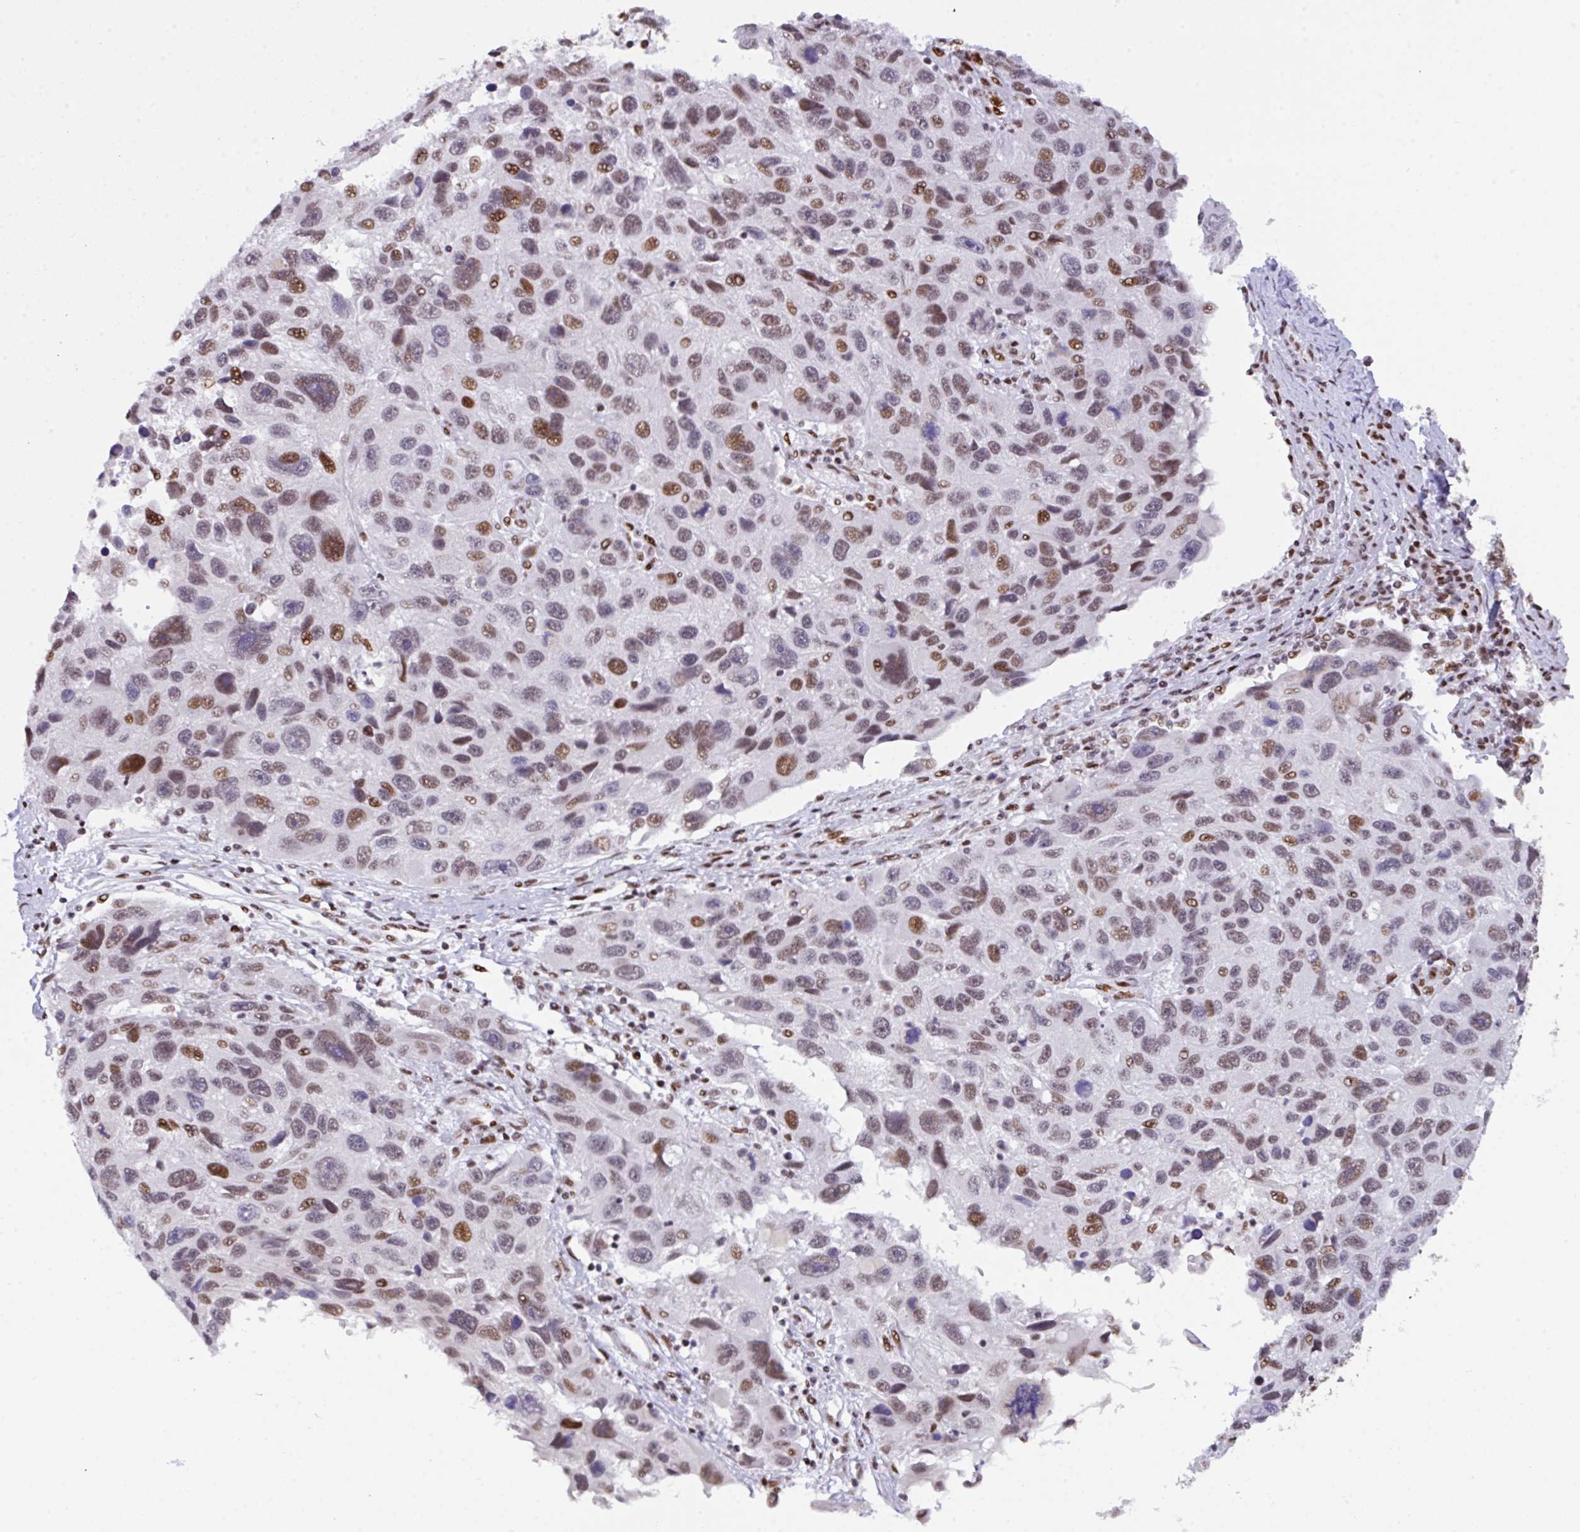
{"staining": {"intensity": "moderate", "quantity": "25%-75%", "location": "nuclear"}, "tissue": "melanoma", "cell_type": "Tumor cells", "image_type": "cancer", "snomed": [{"axis": "morphology", "description": "Malignant melanoma, NOS"}, {"axis": "topography", "description": "Skin"}], "caption": "Immunohistochemistry (IHC) (DAB (3,3'-diaminobenzidine)) staining of malignant melanoma exhibits moderate nuclear protein expression in about 25%-75% of tumor cells. Using DAB (3,3'-diaminobenzidine) (brown) and hematoxylin (blue) stains, captured at high magnification using brightfield microscopy.", "gene": "CLP1", "patient": {"sex": "male", "age": 53}}